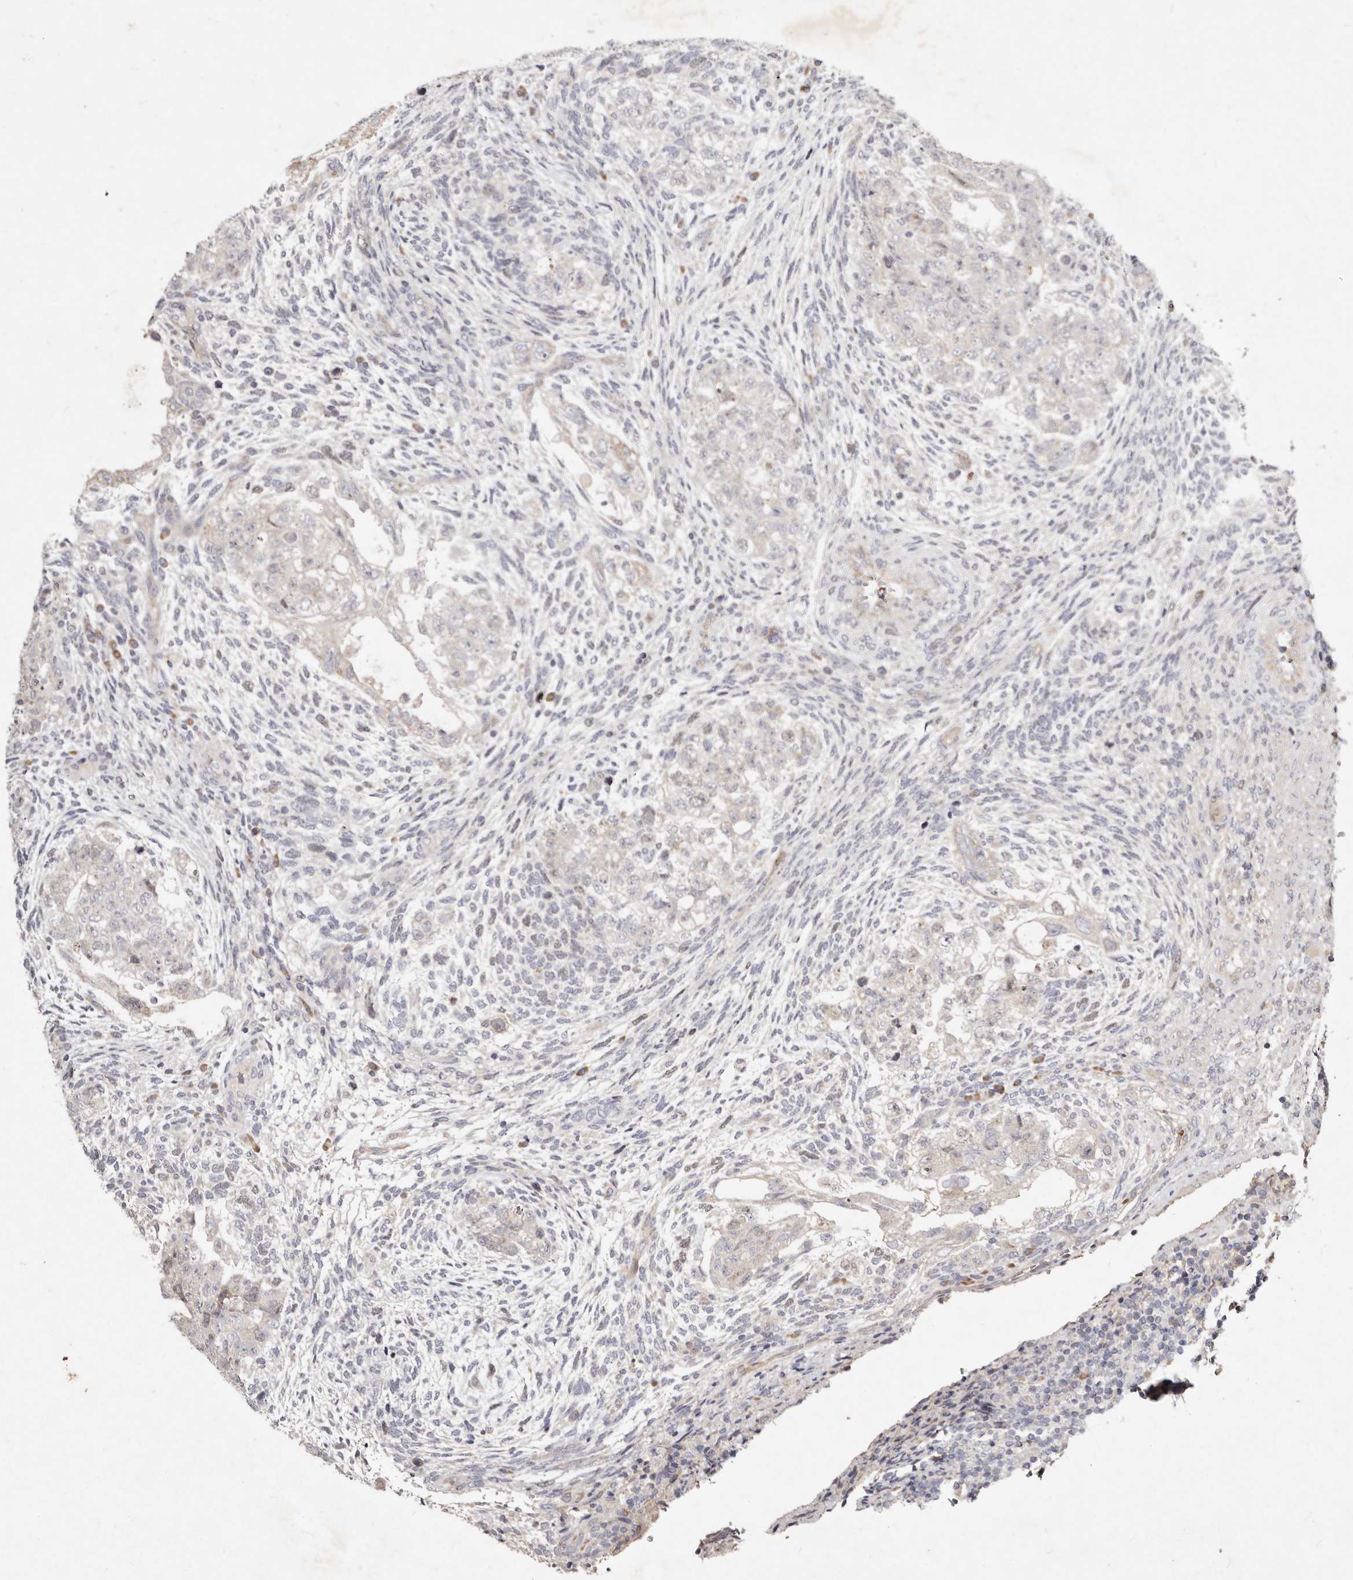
{"staining": {"intensity": "negative", "quantity": "none", "location": "none"}, "tissue": "testis cancer", "cell_type": "Tumor cells", "image_type": "cancer", "snomed": [{"axis": "morphology", "description": "Normal tissue, NOS"}, {"axis": "morphology", "description": "Carcinoma, Embryonal, NOS"}, {"axis": "topography", "description": "Testis"}], "caption": "Tumor cells are negative for protein expression in human testis cancer.", "gene": "SLC25A20", "patient": {"sex": "male", "age": 36}}